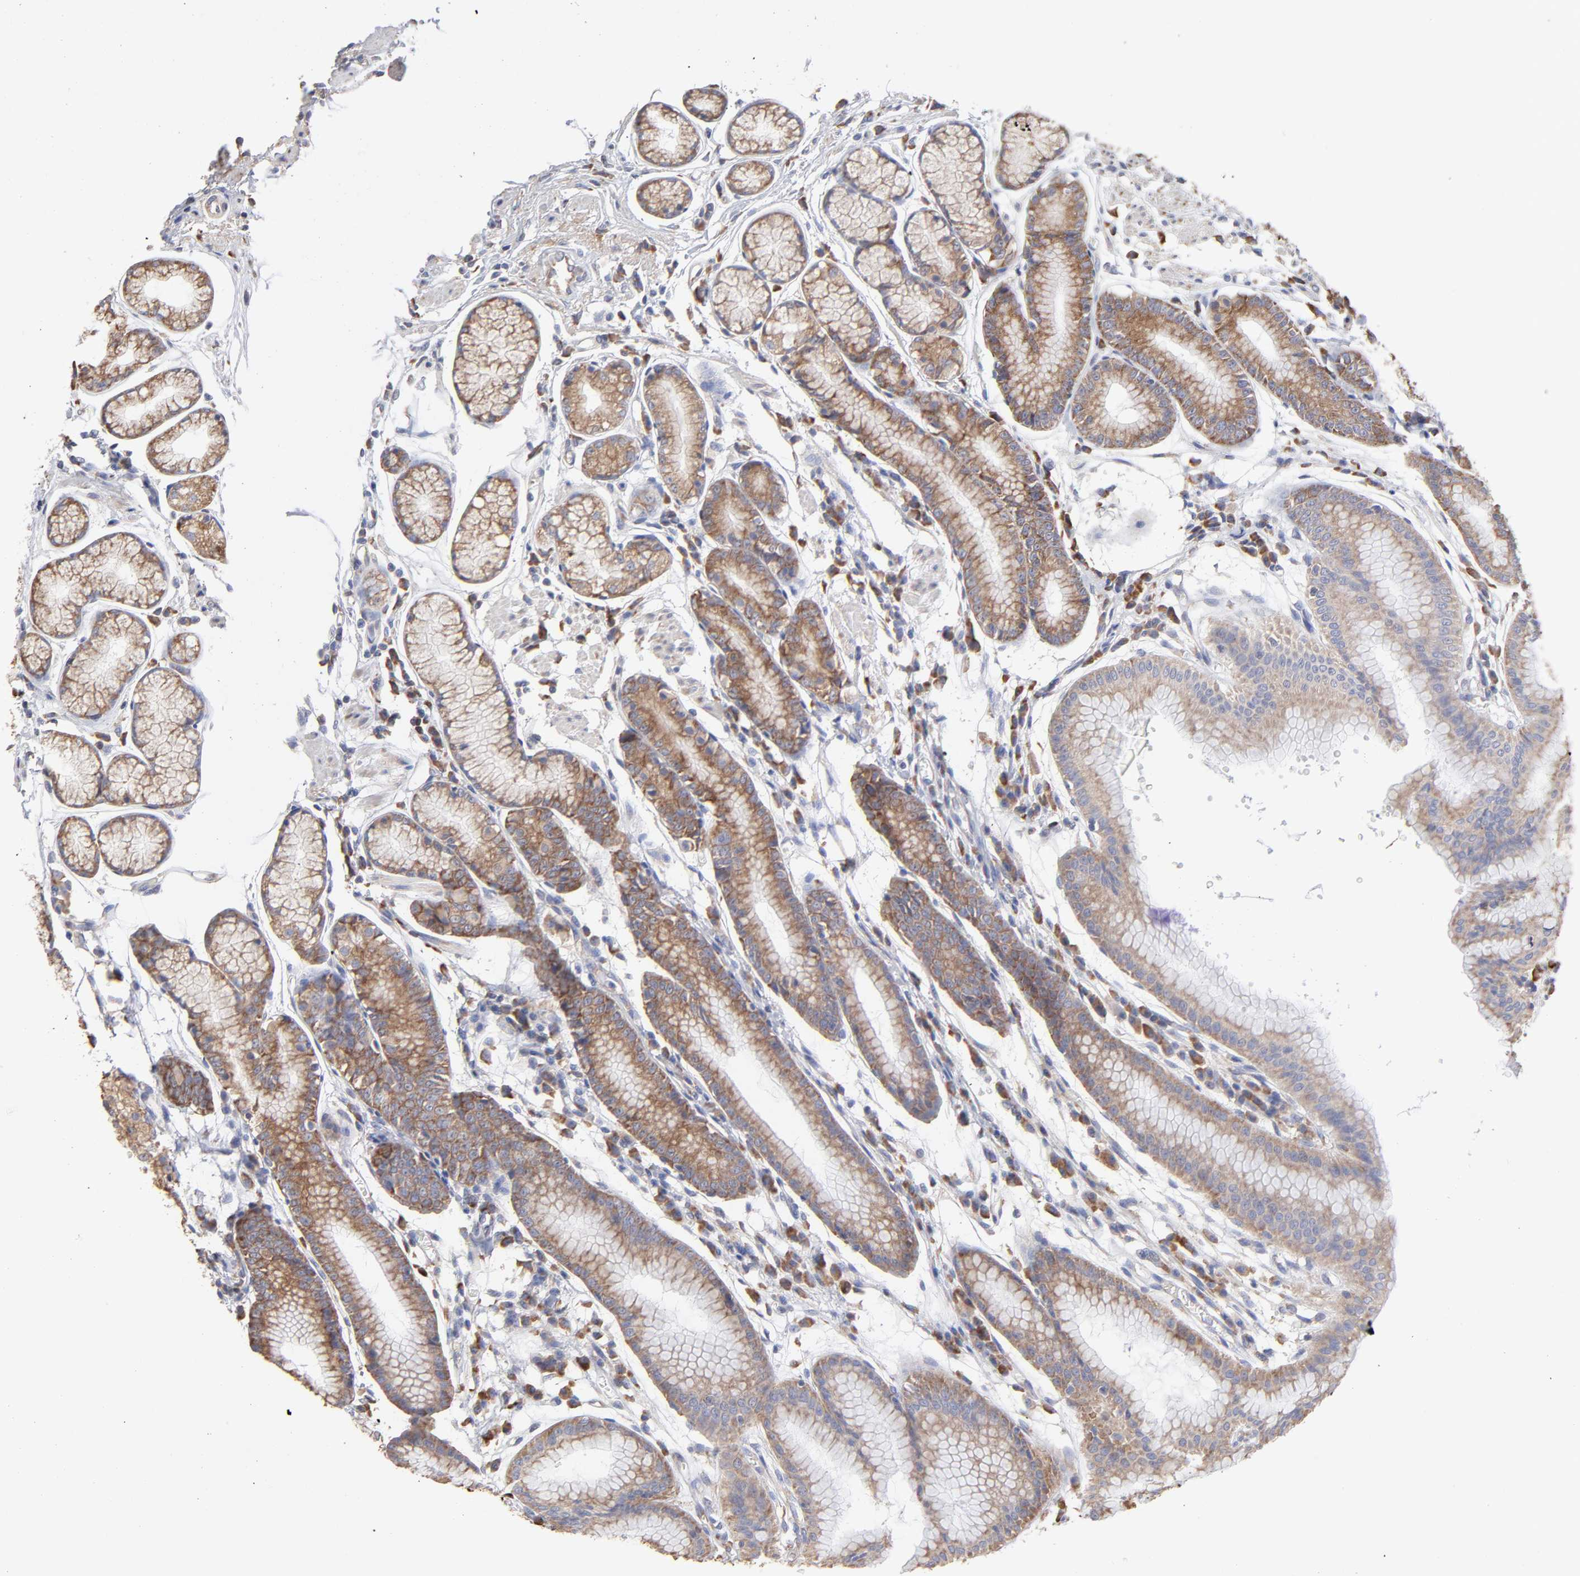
{"staining": {"intensity": "moderate", "quantity": ">75%", "location": "cytoplasmic/membranous"}, "tissue": "stomach", "cell_type": "Glandular cells", "image_type": "normal", "snomed": [{"axis": "morphology", "description": "Normal tissue, NOS"}, {"axis": "morphology", "description": "Inflammation, NOS"}, {"axis": "topography", "description": "Stomach, lower"}], "caption": "The micrograph reveals immunohistochemical staining of normal stomach. There is moderate cytoplasmic/membranous positivity is present in approximately >75% of glandular cells. Ihc stains the protein in brown and the nuclei are stained blue.", "gene": "RPL3", "patient": {"sex": "male", "age": 59}}